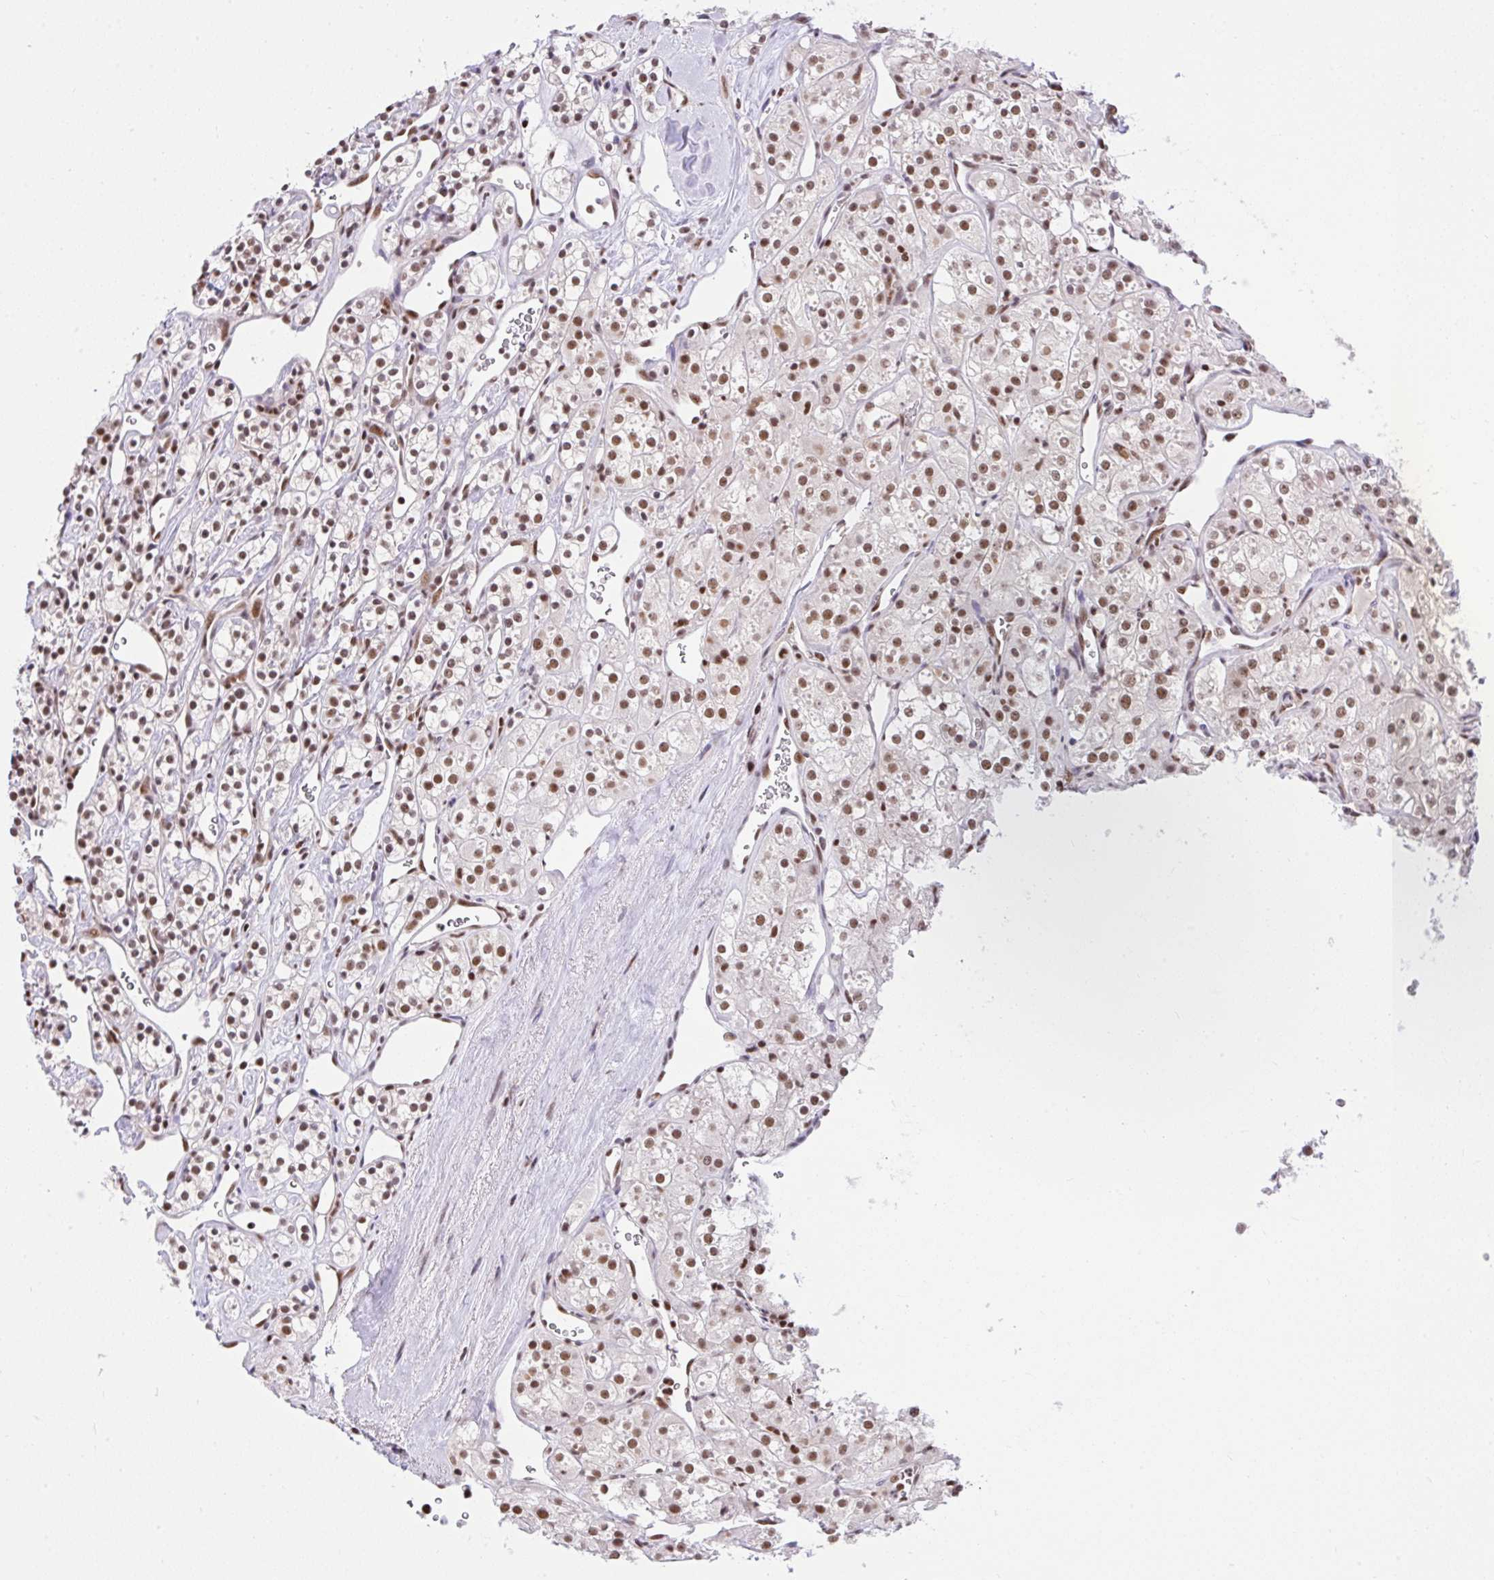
{"staining": {"intensity": "moderate", "quantity": ">75%", "location": "nuclear"}, "tissue": "renal cancer", "cell_type": "Tumor cells", "image_type": "cancer", "snomed": [{"axis": "morphology", "description": "Adenocarcinoma, NOS"}, {"axis": "topography", "description": "Kidney"}], "caption": "Moderate nuclear protein expression is identified in approximately >75% of tumor cells in renal adenocarcinoma. (Stains: DAB (3,3'-diaminobenzidine) in brown, nuclei in blue, Microscopy: brightfield microscopy at high magnification).", "gene": "CCDC12", "patient": {"sex": "male", "age": 77}}